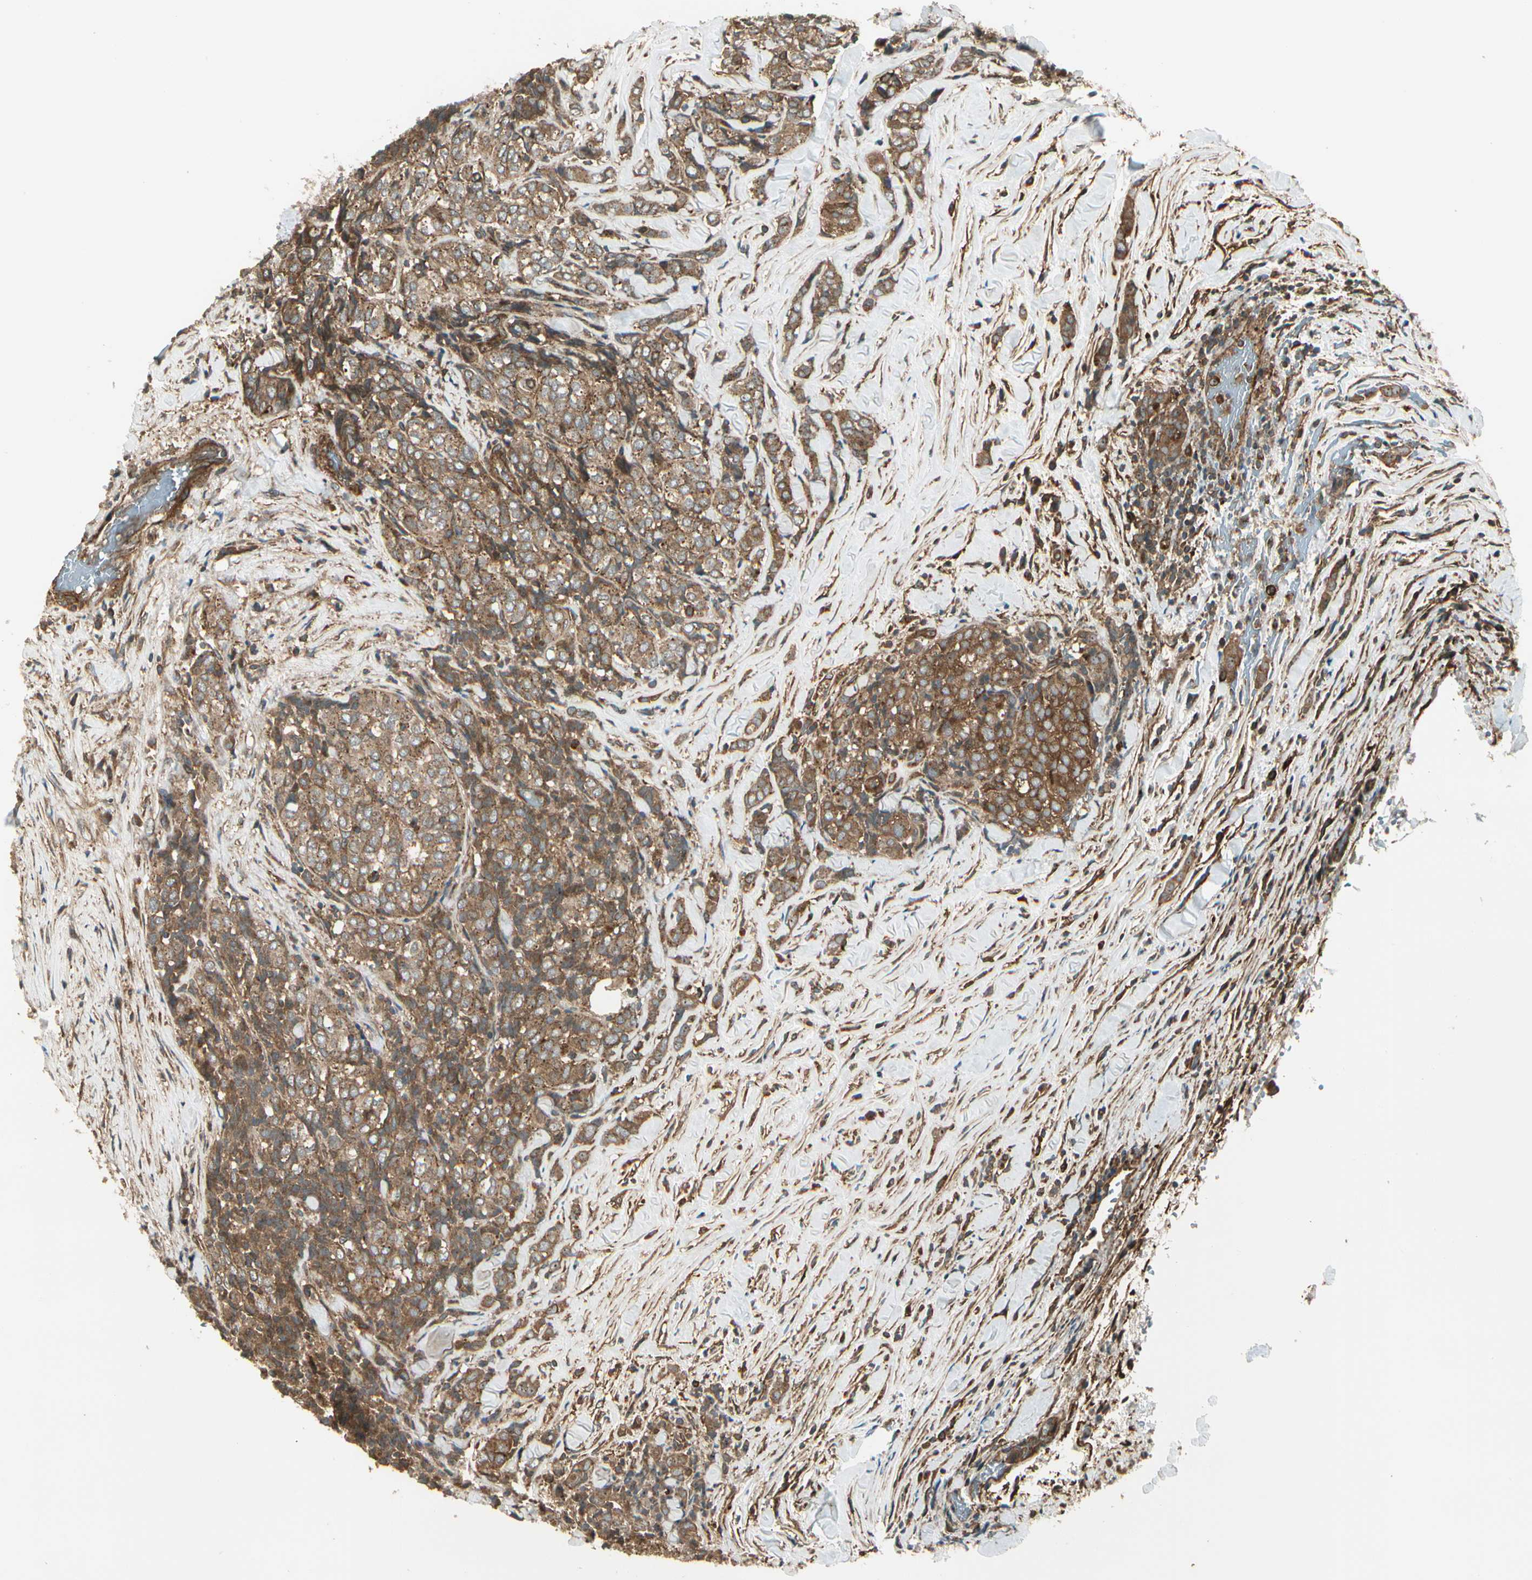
{"staining": {"intensity": "strong", "quantity": ">75%", "location": "cytoplasmic/membranous"}, "tissue": "thyroid cancer", "cell_type": "Tumor cells", "image_type": "cancer", "snomed": [{"axis": "morphology", "description": "Normal tissue, NOS"}, {"axis": "morphology", "description": "Papillary adenocarcinoma, NOS"}, {"axis": "topography", "description": "Thyroid gland"}], "caption": "This micrograph reveals IHC staining of human thyroid cancer (papillary adenocarcinoma), with high strong cytoplasmic/membranous positivity in approximately >75% of tumor cells.", "gene": "FKBP15", "patient": {"sex": "female", "age": 30}}